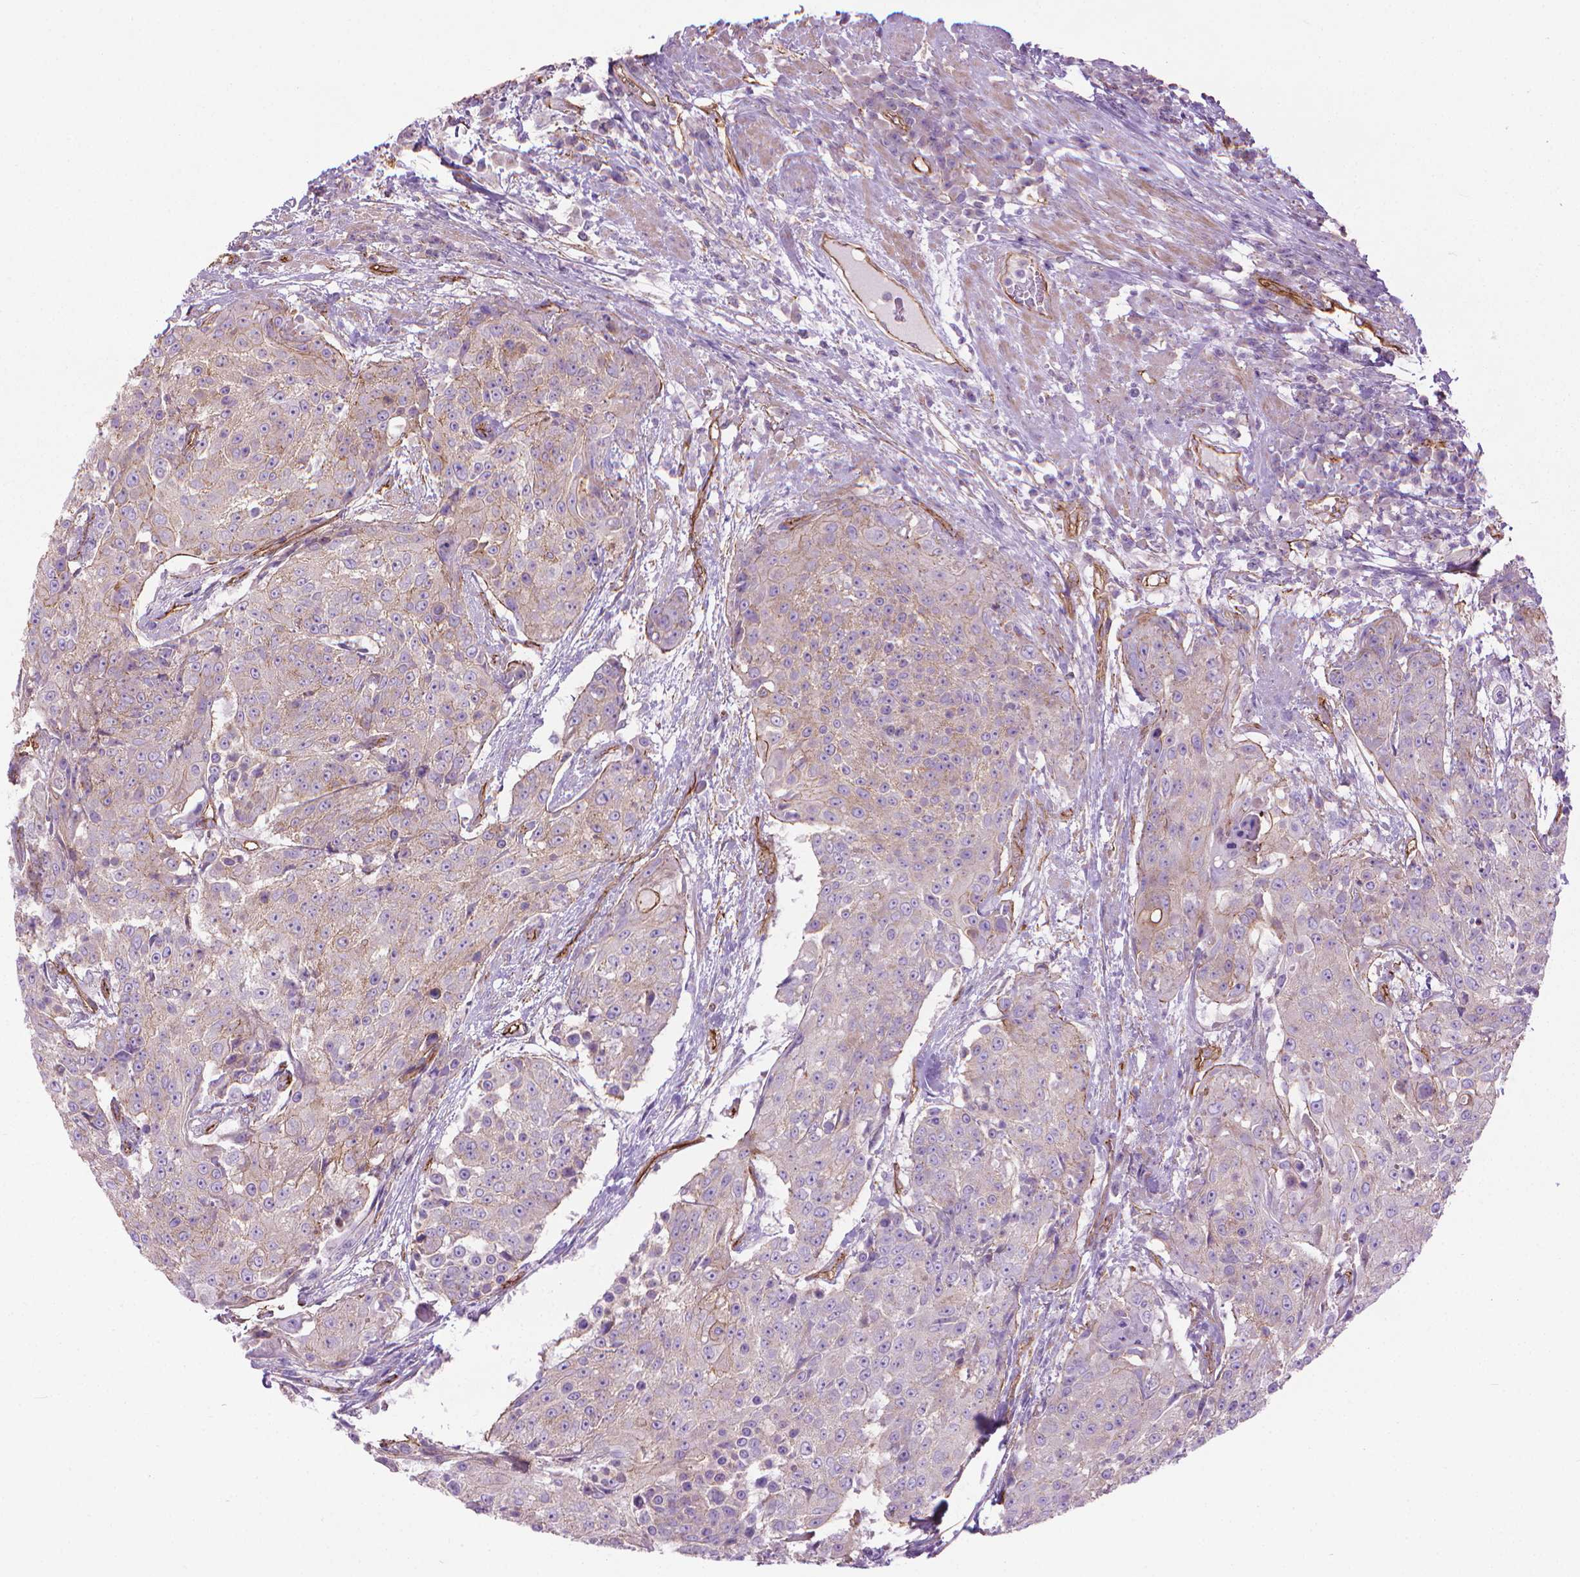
{"staining": {"intensity": "weak", "quantity": "<25%", "location": "cytoplasmic/membranous"}, "tissue": "urothelial cancer", "cell_type": "Tumor cells", "image_type": "cancer", "snomed": [{"axis": "morphology", "description": "Urothelial carcinoma, High grade"}, {"axis": "topography", "description": "Urinary bladder"}], "caption": "IHC image of human urothelial cancer stained for a protein (brown), which demonstrates no staining in tumor cells.", "gene": "TENT5A", "patient": {"sex": "female", "age": 63}}